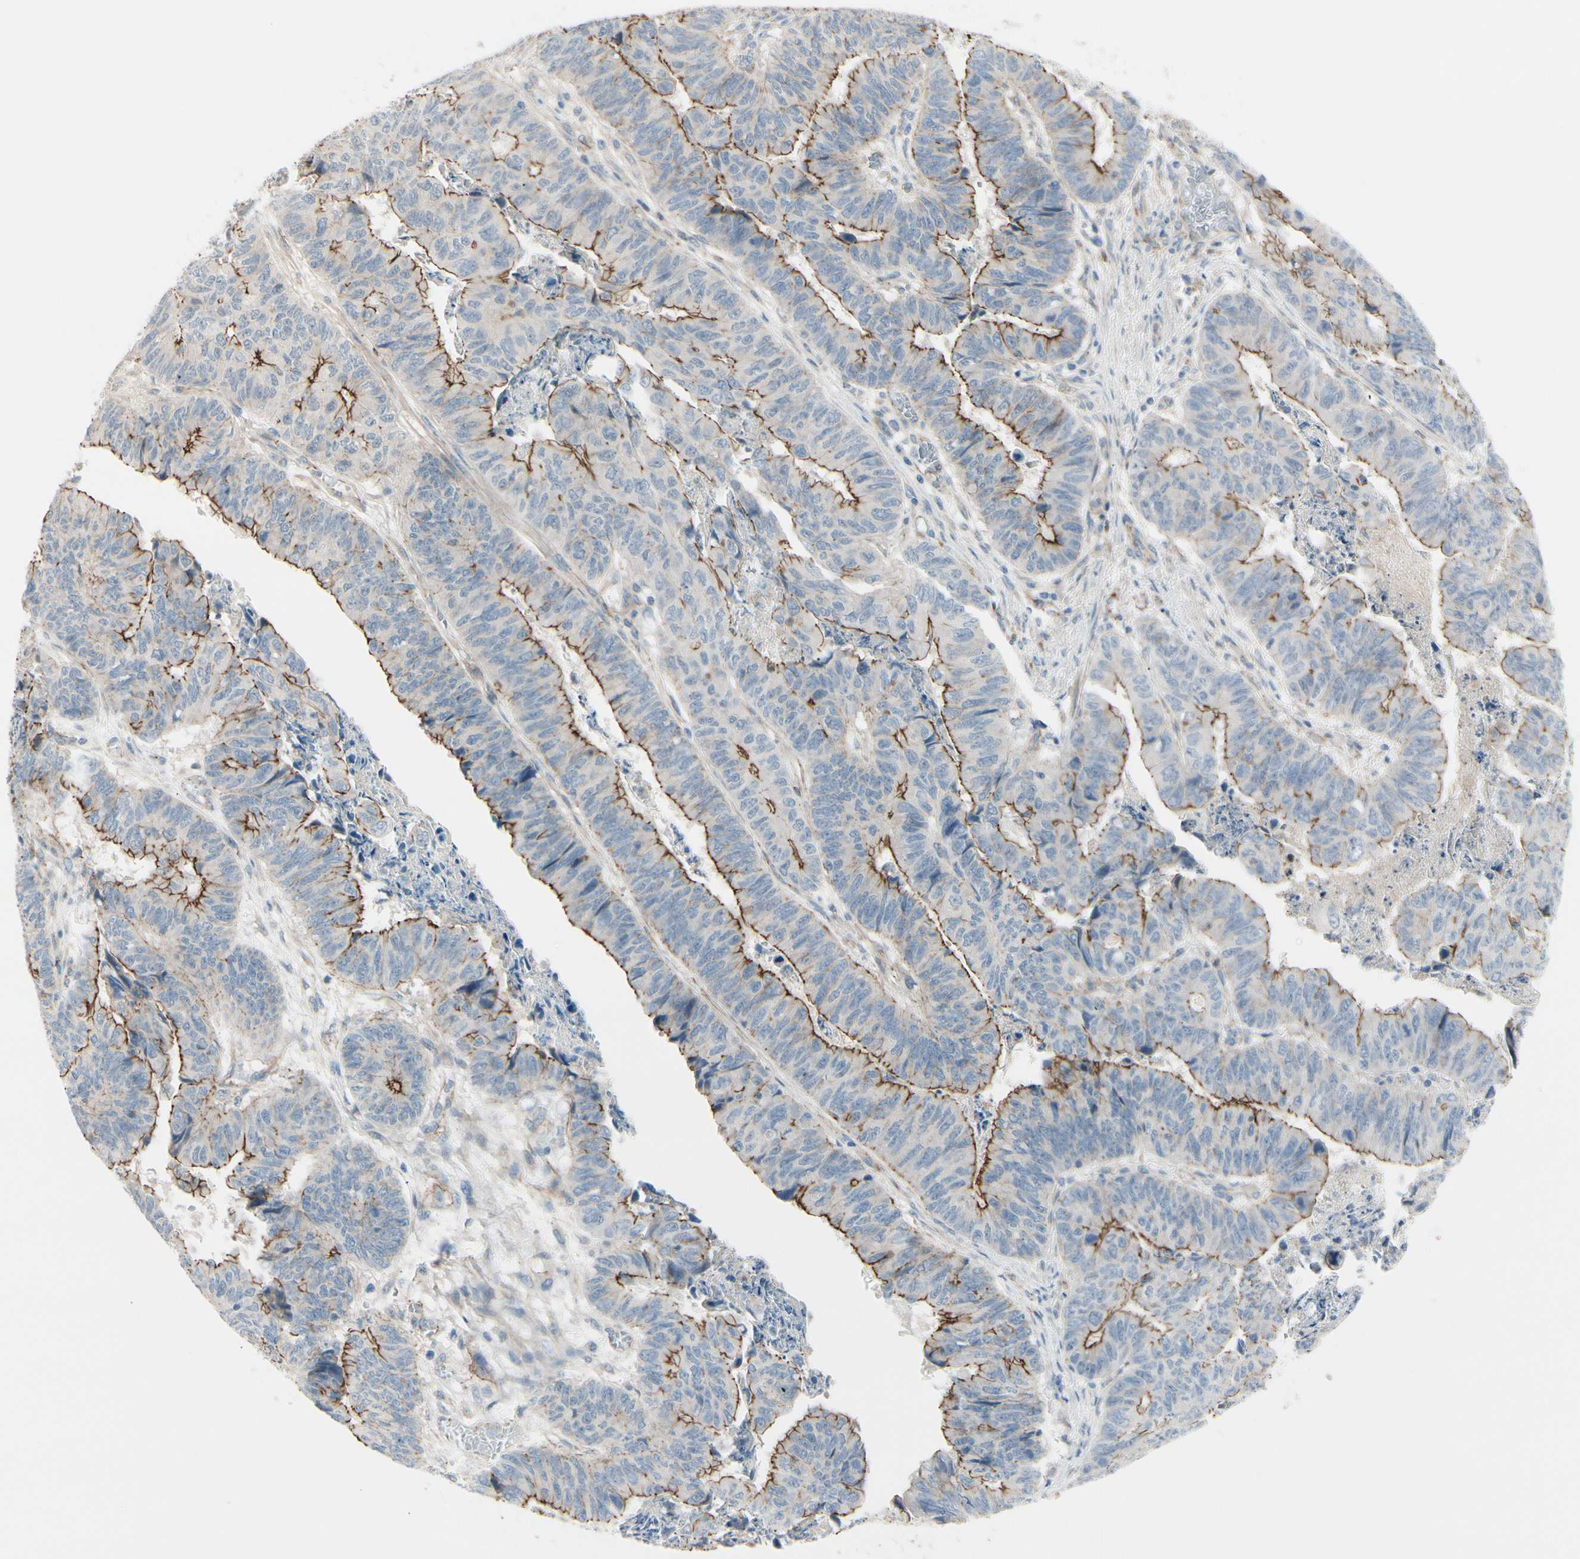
{"staining": {"intensity": "moderate", "quantity": "25%-75%", "location": "cytoplasmic/membranous"}, "tissue": "stomach cancer", "cell_type": "Tumor cells", "image_type": "cancer", "snomed": [{"axis": "morphology", "description": "Adenocarcinoma, NOS"}, {"axis": "topography", "description": "Stomach, lower"}], "caption": "High-power microscopy captured an immunohistochemistry image of stomach cancer (adenocarcinoma), revealing moderate cytoplasmic/membranous expression in approximately 25%-75% of tumor cells. (brown staining indicates protein expression, while blue staining denotes nuclei).", "gene": "TJP1", "patient": {"sex": "male", "age": 77}}